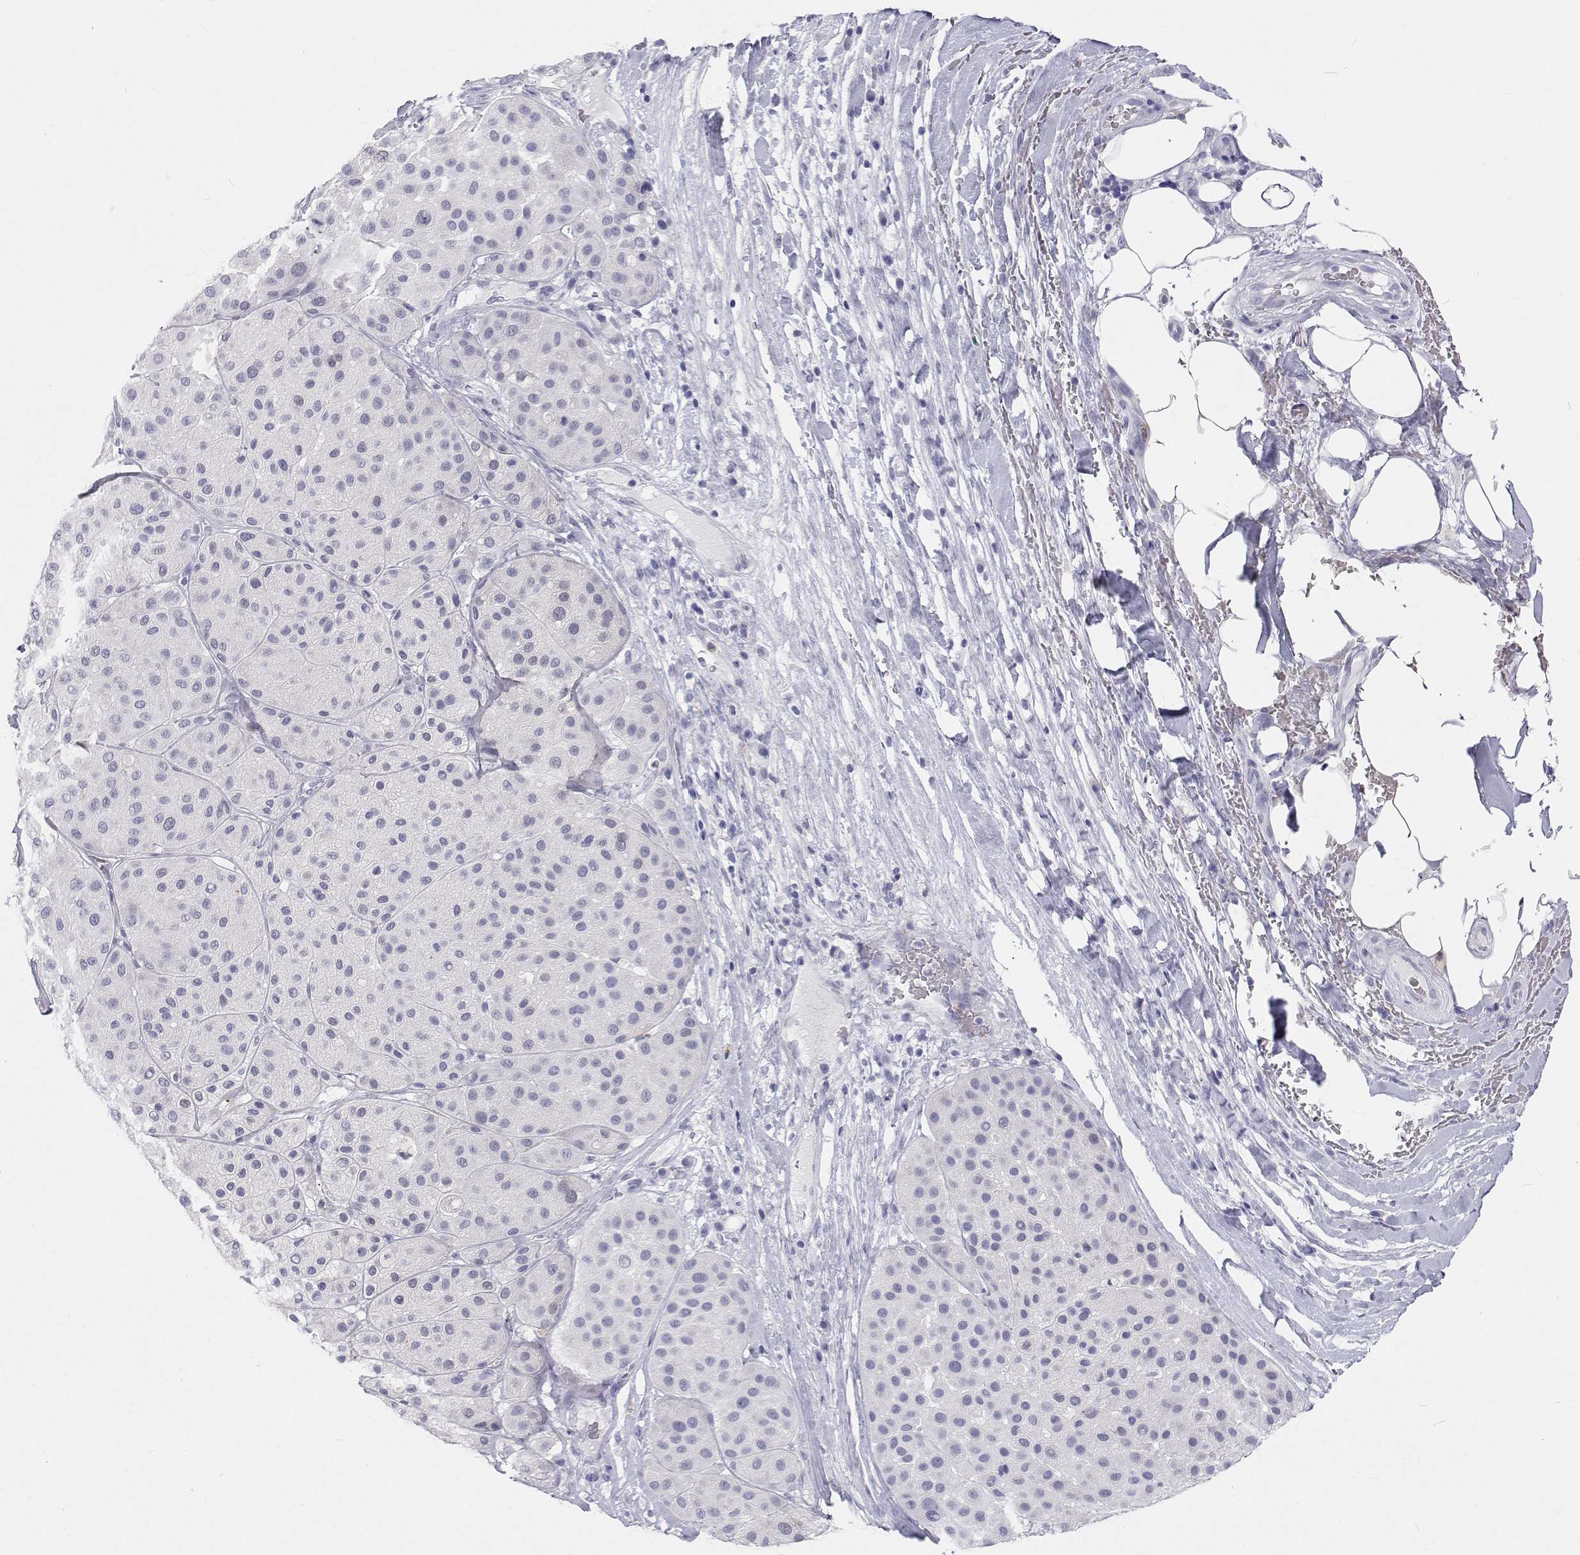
{"staining": {"intensity": "negative", "quantity": "none", "location": "none"}, "tissue": "melanoma", "cell_type": "Tumor cells", "image_type": "cancer", "snomed": [{"axis": "morphology", "description": "Malignant melanoma, Metastatic site"}, {"axis": "topography", "description": "Smooth muscle"}], "caption": "The micrograph demonstrates no significant expression in tumor cells of malignant melanoma (metastatic site).", "gene": "SFTPB", "patient": {"sex": "male", "age": 41}}